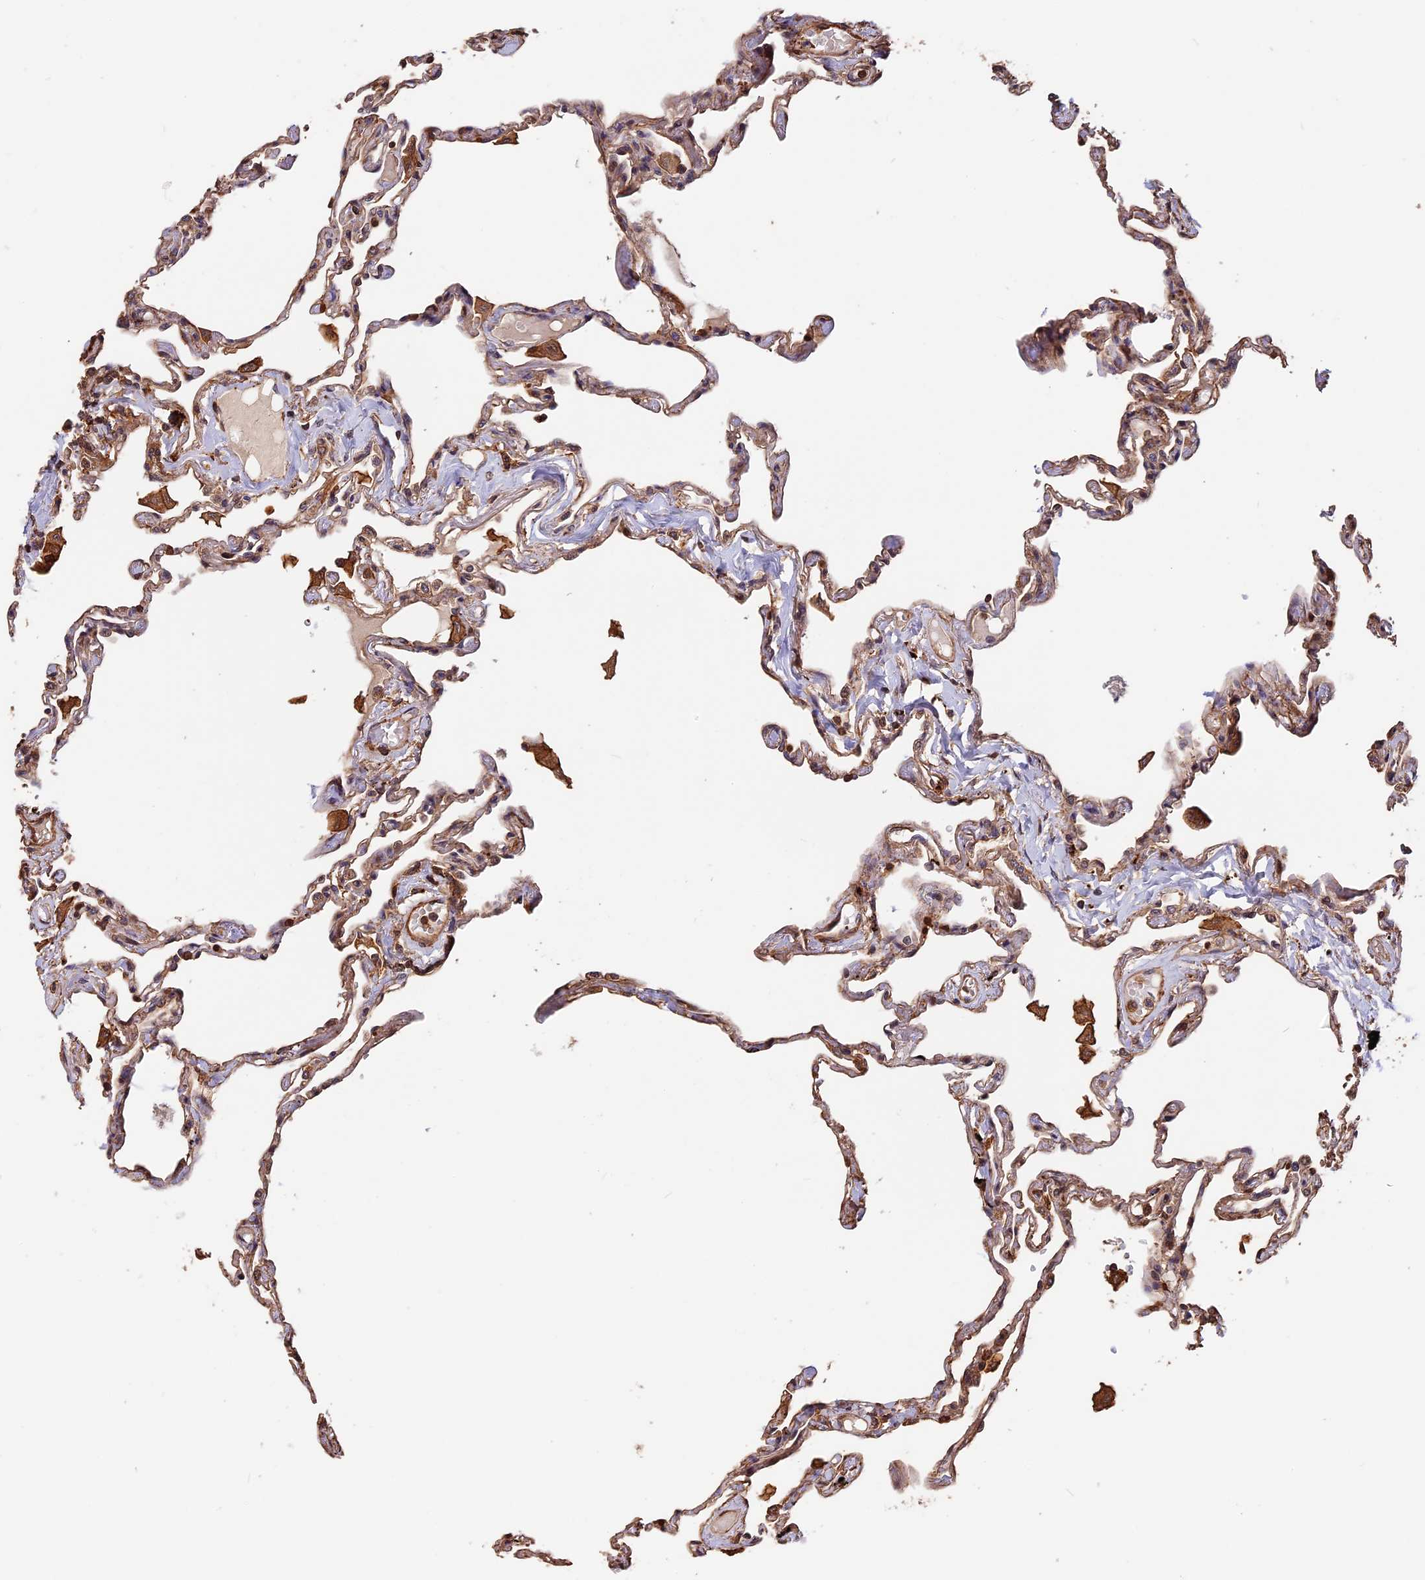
{"staining": {"intensity": "moderate", "quantity": ">75%", "location": "cytoplasmic/membranous"}, "tissue": "lung", "cell_type": "Alveolar cells", "image_type": "normal", "snomed": [{"axis": "morphology", "description": "Normal tissue, NOS"}, {"axis": "topography", "description": "Lung"}], "caption": "DAB immunohistochemical staining of normal human lung exhibits moderate cytoplasmic/membranous protein staining in approximately >75% of alveolar cells. (DAB IHC with brightfield microscopy, high magnification).", "gene": "MMP15", "patient": {"sex": "female", "age": 67}}